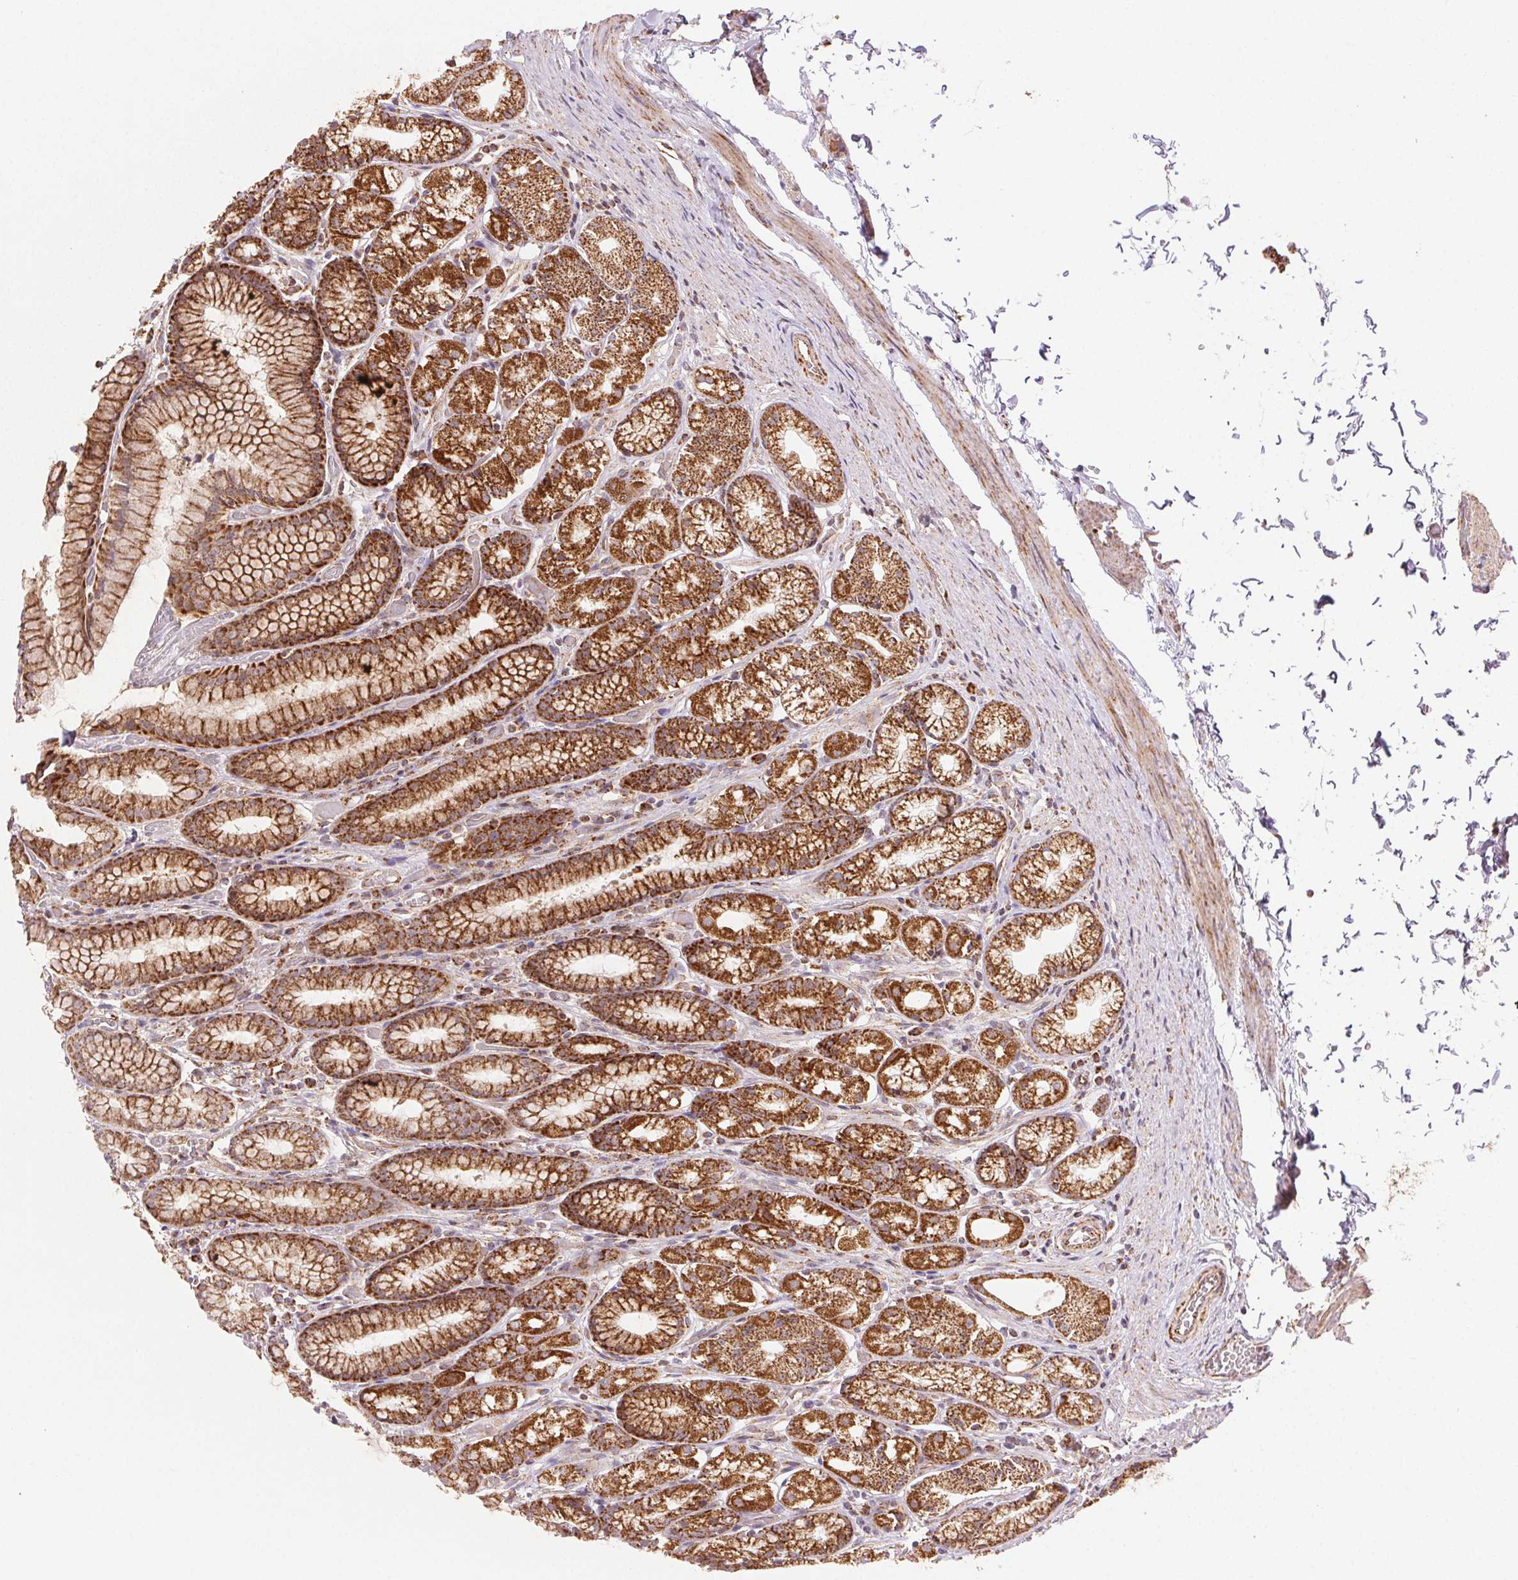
{"staining": {"intensity": "strong", "quantity": ">75%", "location": "cytoplasmic/membranous"}, "tissue": "stomach", "cell_type": "Glandular cells", "image_type": "normal", "snomed": [{"axis": "morphology", "description": "Normal tissue, NOS"}, {"axis": "topography", "description": "Stomach"}], "caption": "Stomach stained for a protein exhibits strong cytoplasmic/membranous positivity in glandular cells. (Brightfield microscopy of DAB IHC at high magnification).", "gene": "CLPB", "patient": {"sex": "male", "age": 70}}